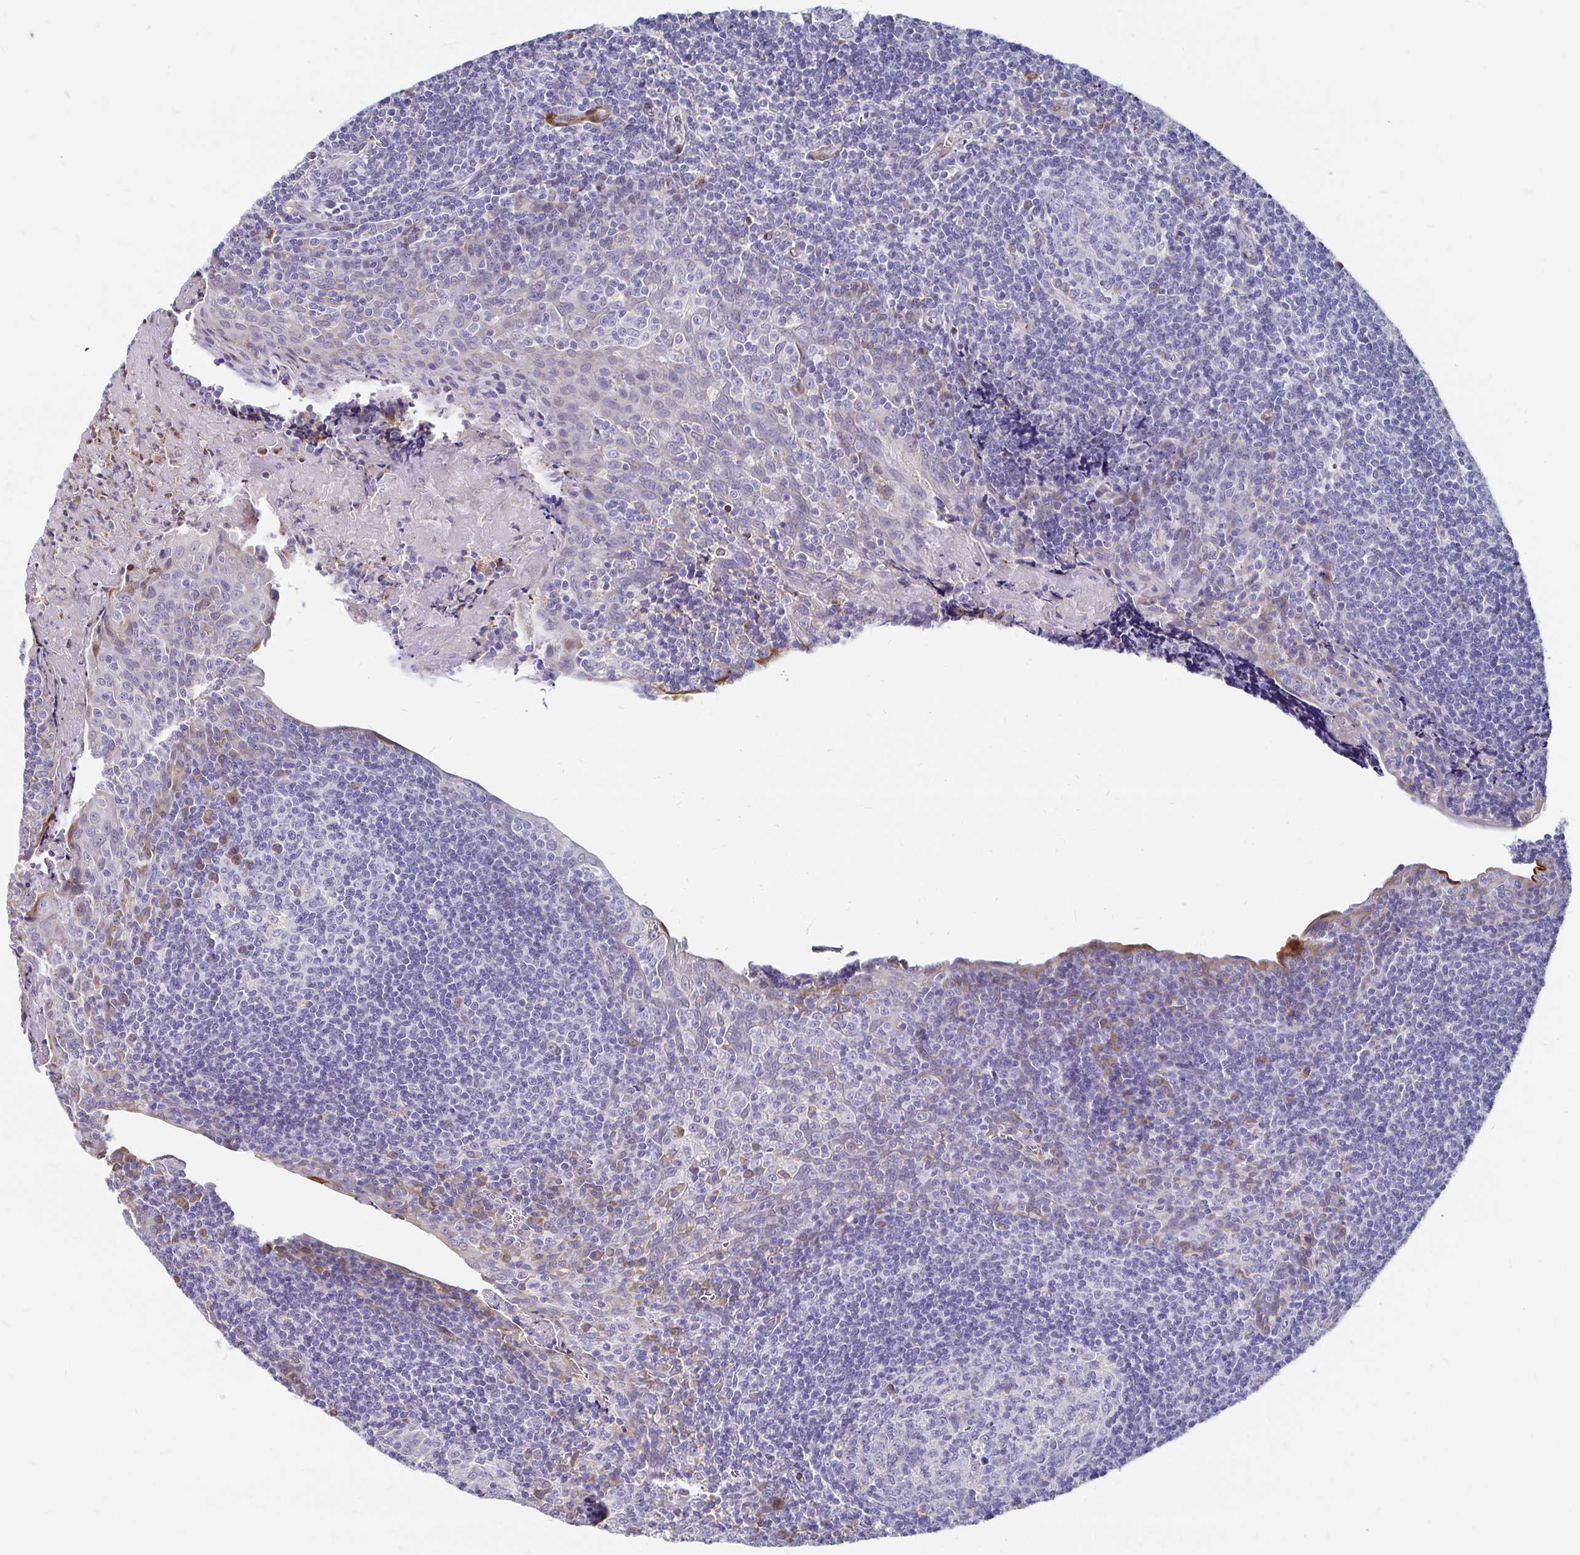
{"staining": {"intensity": "negative", "quantity": "none", "location": "none"}, "tissue": "tonsil", "cell_type": "Germinal center cells", "image_type": "normal", "snomed": [{"axis": "morphology", "description": "Normal tissue, NOS"}, {"axis": "morphology", "description": "Inflammation, NOS"}, {"axis": "topography", "description": "Tonsil"}], "caption": "High power microscopy micrograph of an immunohistochemistry histopathology image of benign tonsil, revealing no significant staining in germinal center cells.", "gene": "CDKL1", "patient": {"sex": "female", "age": 31}}